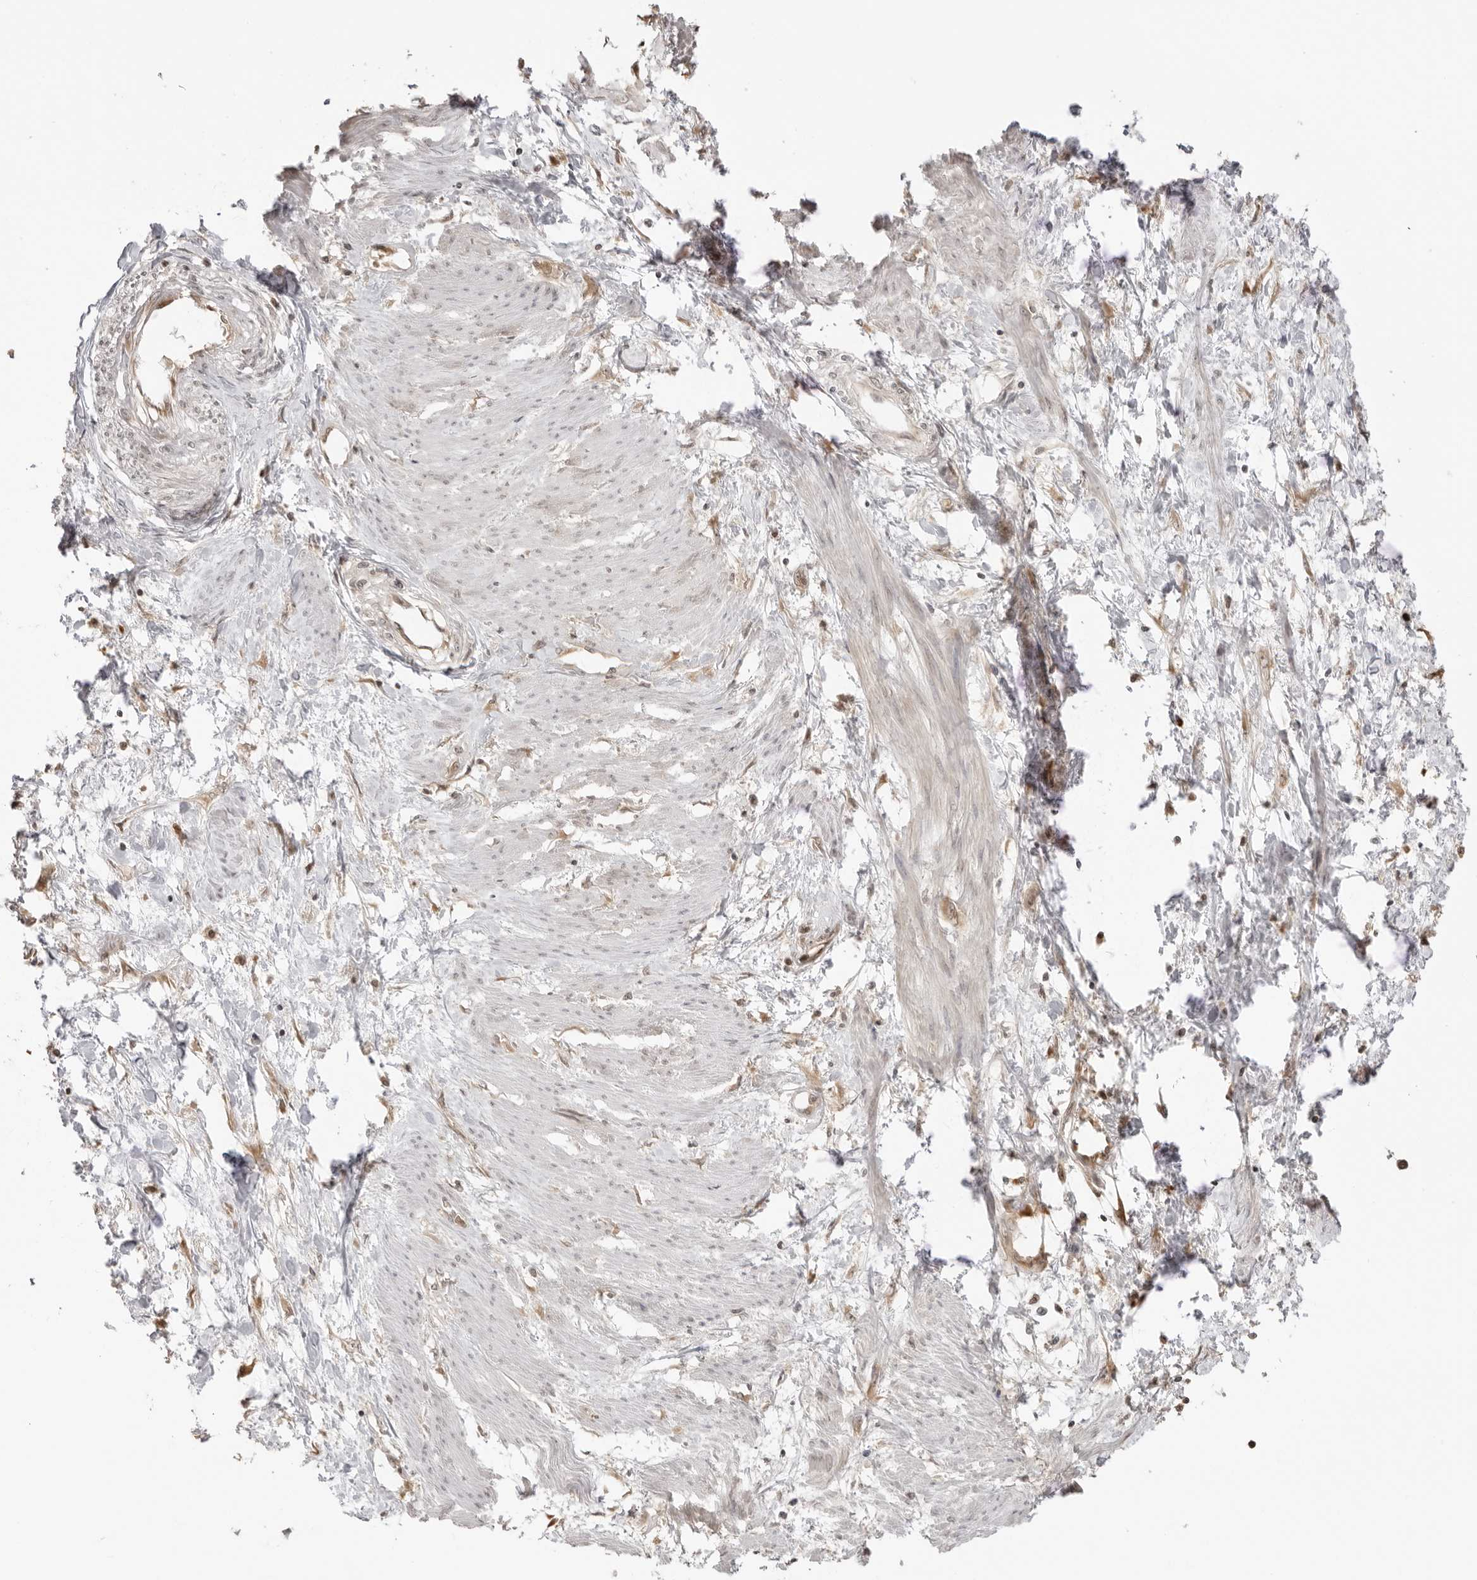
{"staining": {"intensity": "weak", "quantity": ">75%", "location": "cytoplasmic/membranous,nuclear"}, "tissue": "cervical cancer", "cell_type": "Tumor cells", "image_type": "cancer", "snomed": [{"axis": "morphology", "description": "Squamous cell carcinoma, NOS"}, {"axis": "topography", "description": "Cervix"}], "caption": "Cervical cancer stained for a protein (brown) exhibits weak cytoplasmic/membranous and nuclear positive positivity in about >75% of tumor cells.", "gene": "PRRC2C", "patient": {"sex": "female", "age": 57}}